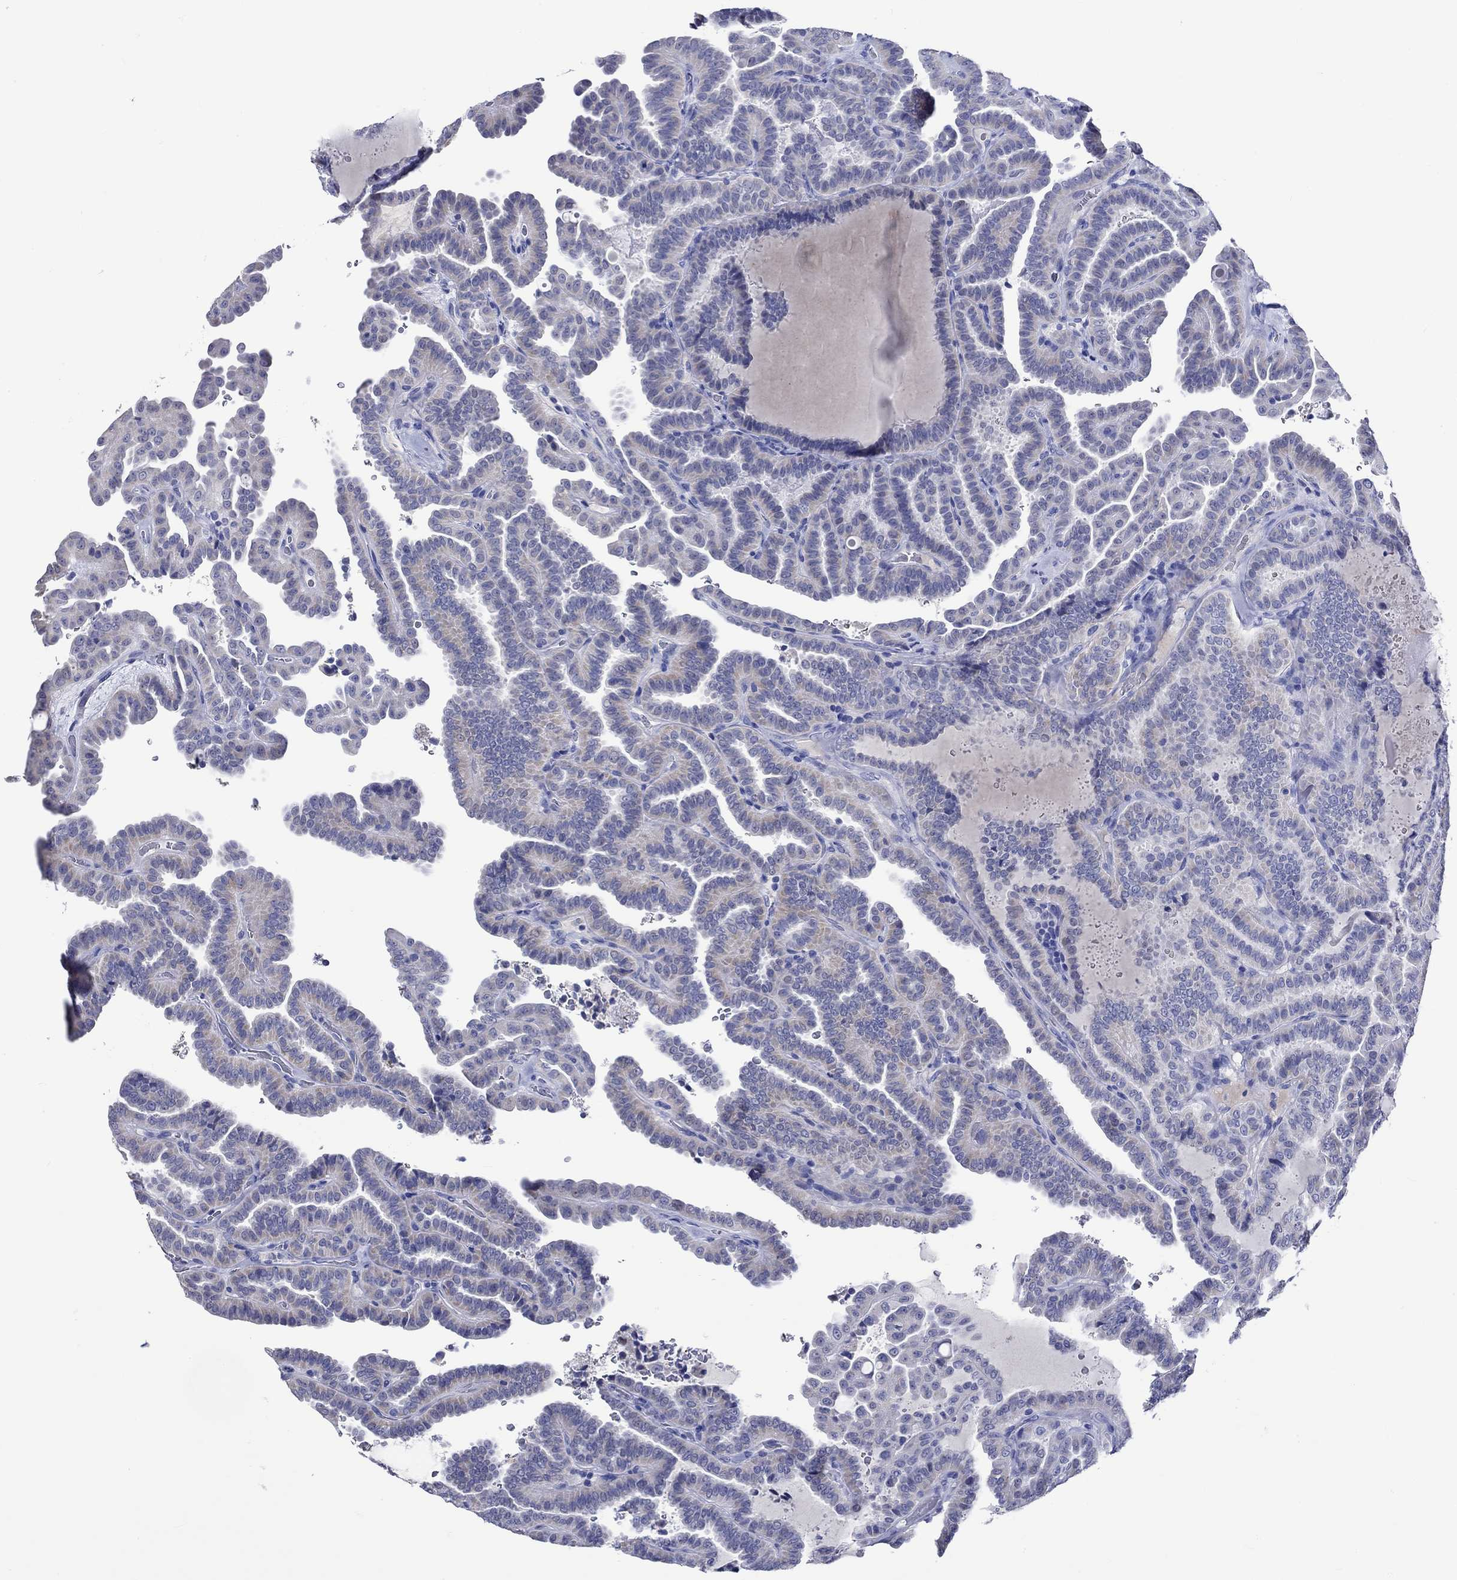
{"staining": {"intensity": "negative", "quantity": "none", "location": "none"}, "tissue": "thyroid cancer", "cell_type": "Tumor cells", "image_type": "cancer", "snomed": [{"axis": "morphology", "description": "Papillary adenocarcinoma, NOS"}, {"axis": "topography", "description": "Thyroid gland"}], "caption": "There is no significant staining in tumor cells of thyroid cancer (papillary adenocarcinoma).", "gene": "KLHL35", "patient": {"sex": "female", "age": 39}}